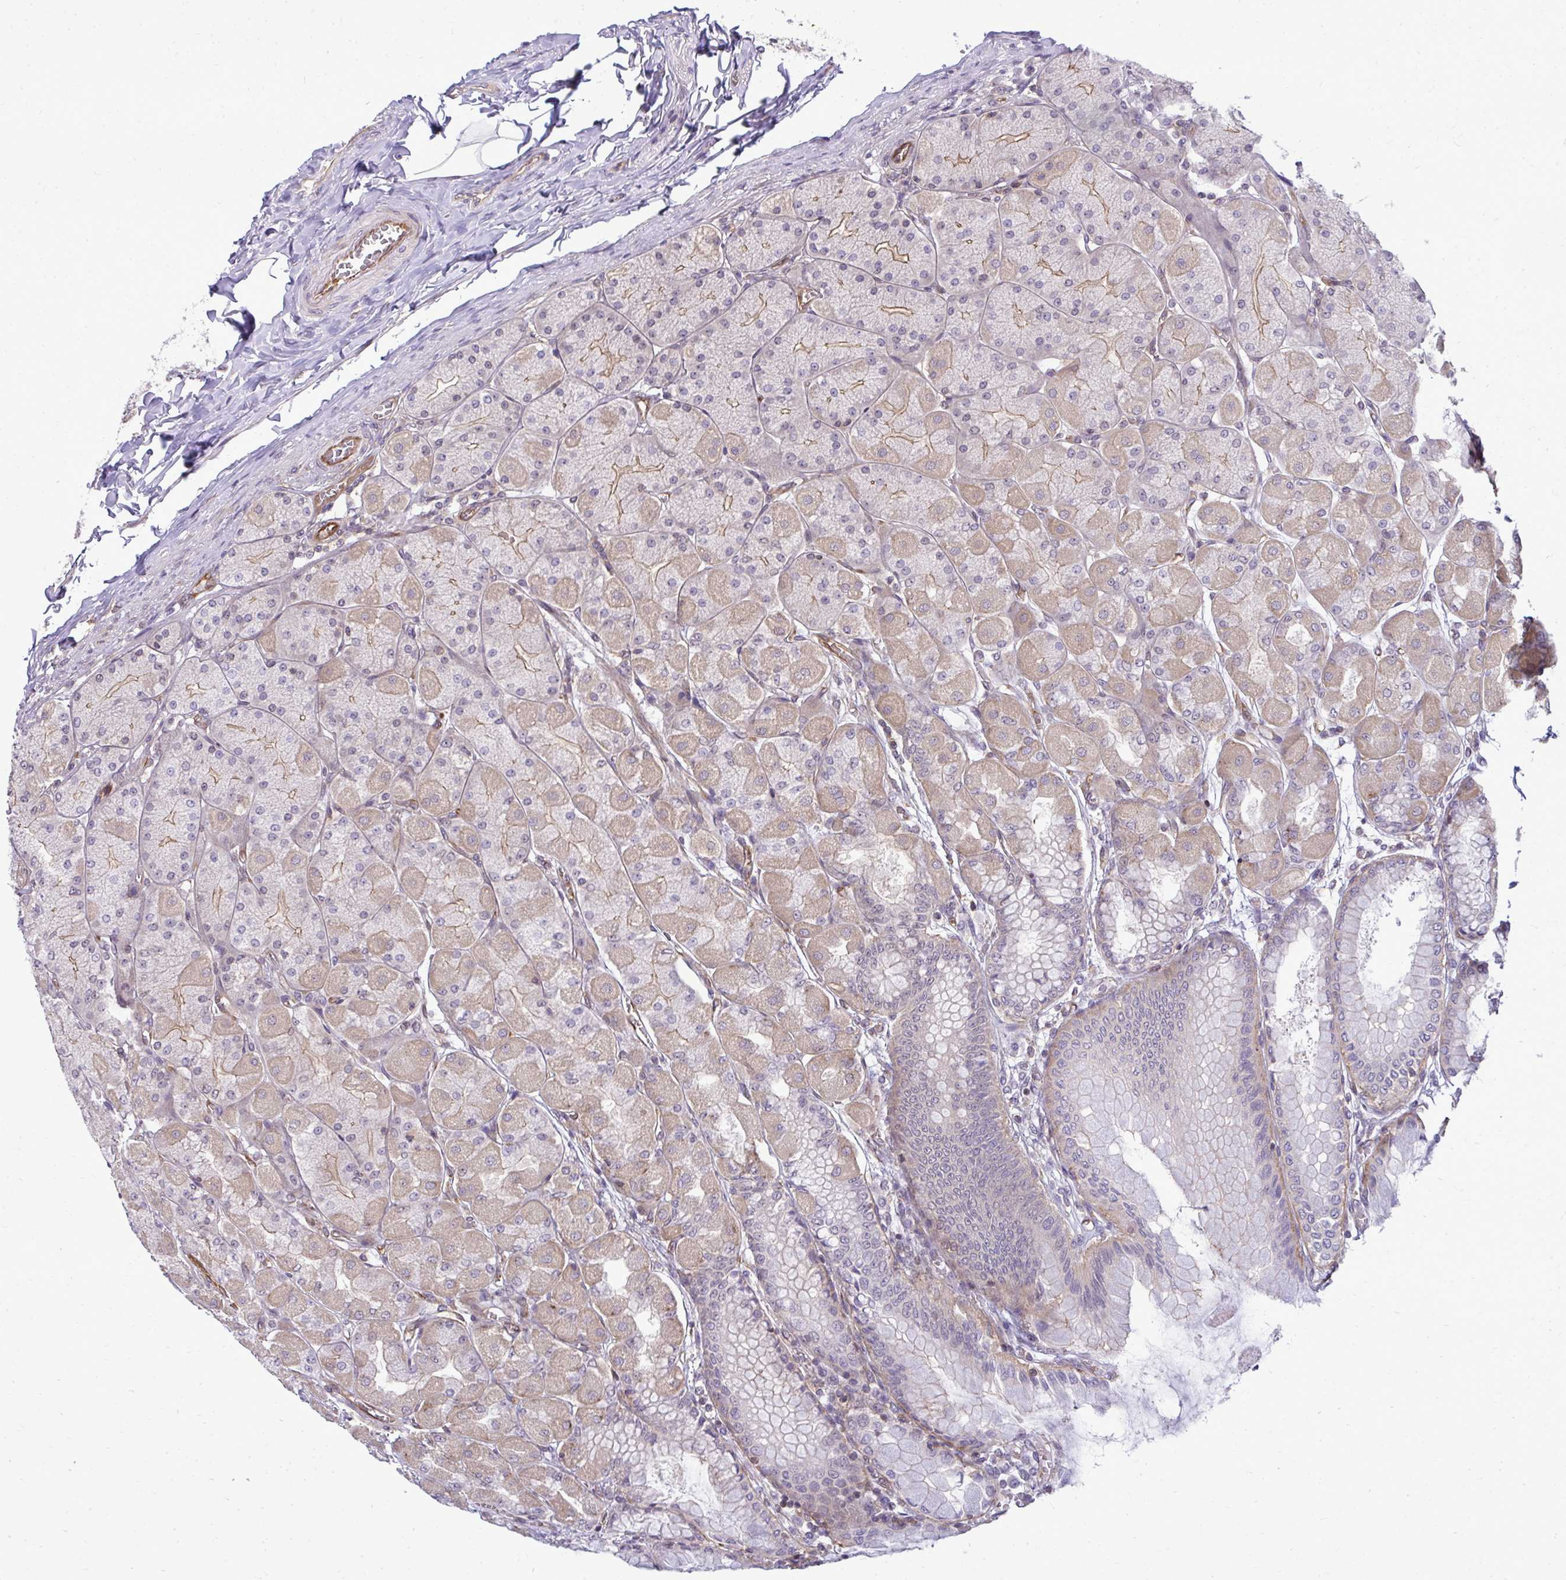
{"staining": {"intensity": "weak", "quantity": "25%-75%", "location": "cytoplasmic/membranous"}, "tissue": "stomach", "cell_type": "Glandular cells", "image_type": "normal", "snomed": [{"axis": "morphology", "description": "Normal tissue, NOS"}, {"axis": "topography", "description": "Stomach, upper"}], "caption": "IHC (DAB (3,3'-diaminobenzidine)) staining of normal human stomach displays weak cytoplasmic/membranous protein expression in about 25%-75% of glandular cells.", "gene": "FUT10", "patient": {"sex": "female", "age": 56}}